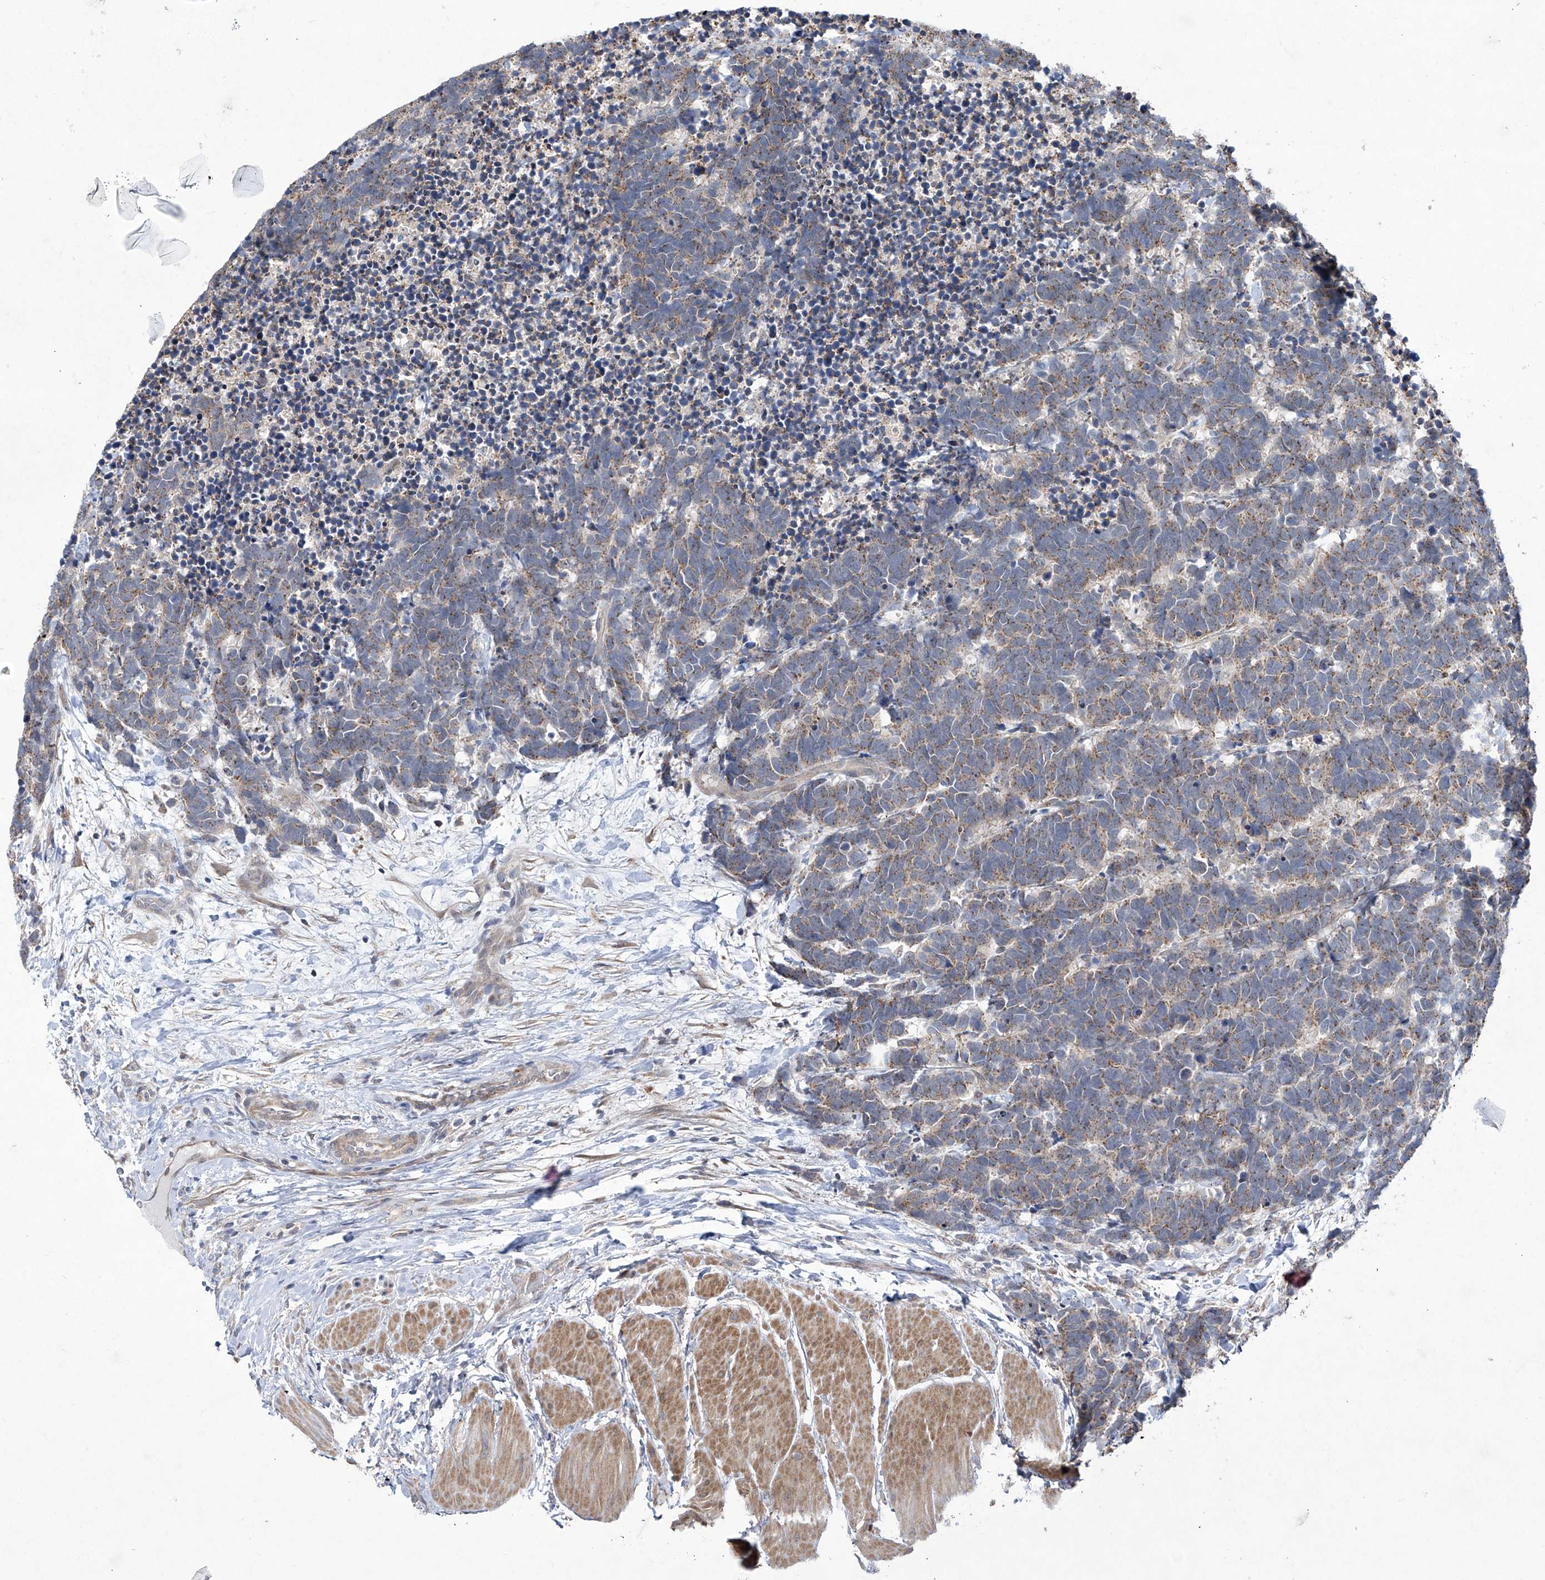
{"staining": {"intensity": "weak", "quantity": ">75%", "location": "cytoplasmic/membranous"}, "tissue": "carcinoid", "cell_type": "Tumor cells", "image_type": "cancer", "snomed": [{"axis": "morphology", "description": "Carcinoma, NOS"}, {"axis": "morphology", "description": "Carcinoid, malignant, NOS"}, {"axis": "topography", "description": "Urinary bladder"}], "caption": "Protein expression analysis of human malignant carcinoid reveals weak cytoplasmic/membranous staining in about >75% of tumor cells.", "gene": "TRIM60", "patient": {"sex": "male", "age": 57}}